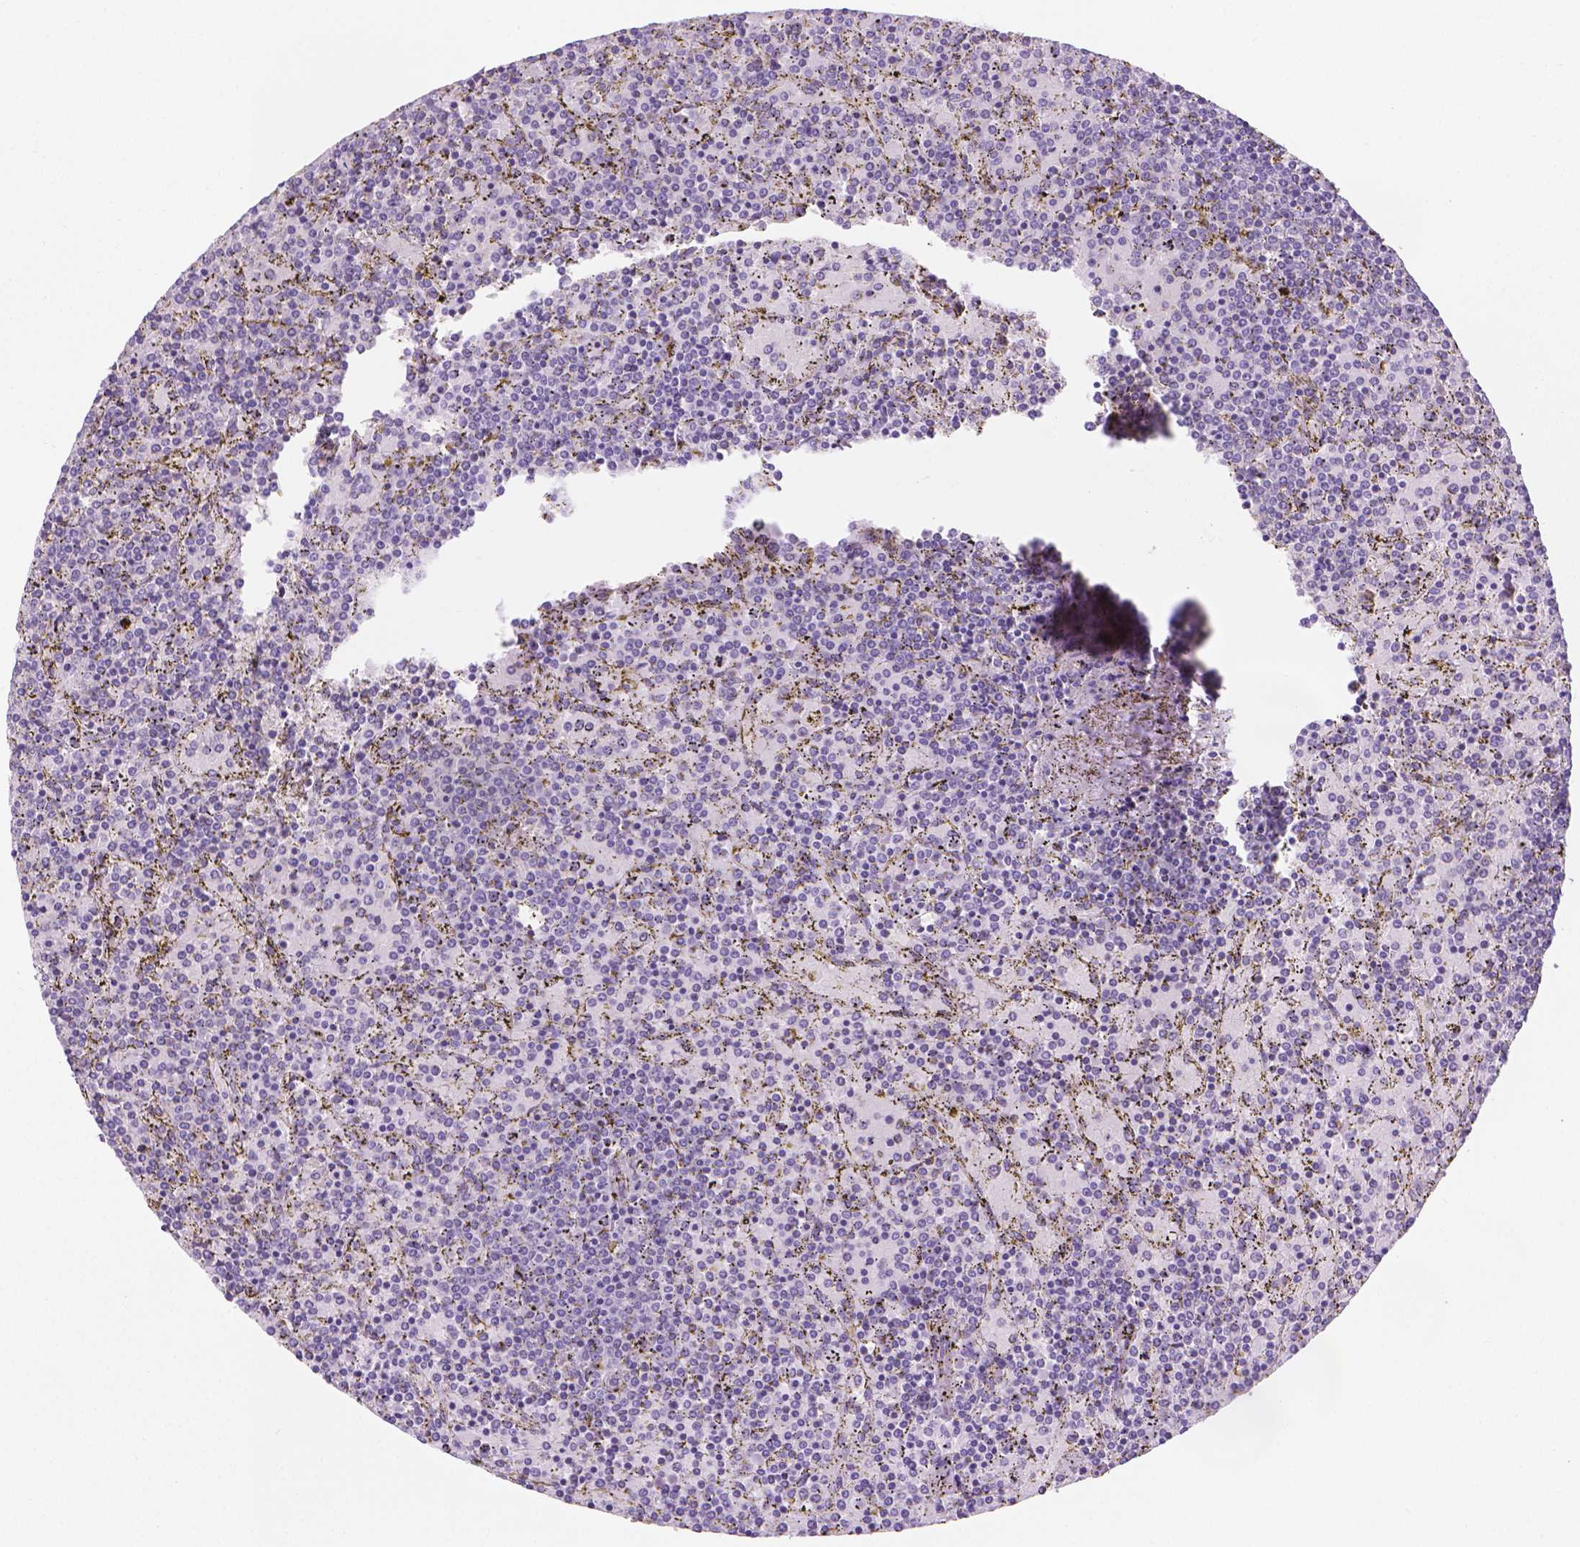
{"staining": {"intensity": "negative", "quantity": "none", "location": "none"}, "tissue": "lymphoma", "cell_type": "Tumor cells", "image_type": "cancer", "snomed": [{"axis": "morphology", "description": "Malignant lymphoma, non-Hodgkin's type, Low grade"}, {"axis": "topography", "description": "Spleen"}], "caption": "This is an immunohistochemistry micrograph of lymphoma. There is no expression in tumor cells.", "gene": "SPAG6", "patient": {"sex": "female", "age": 77}}